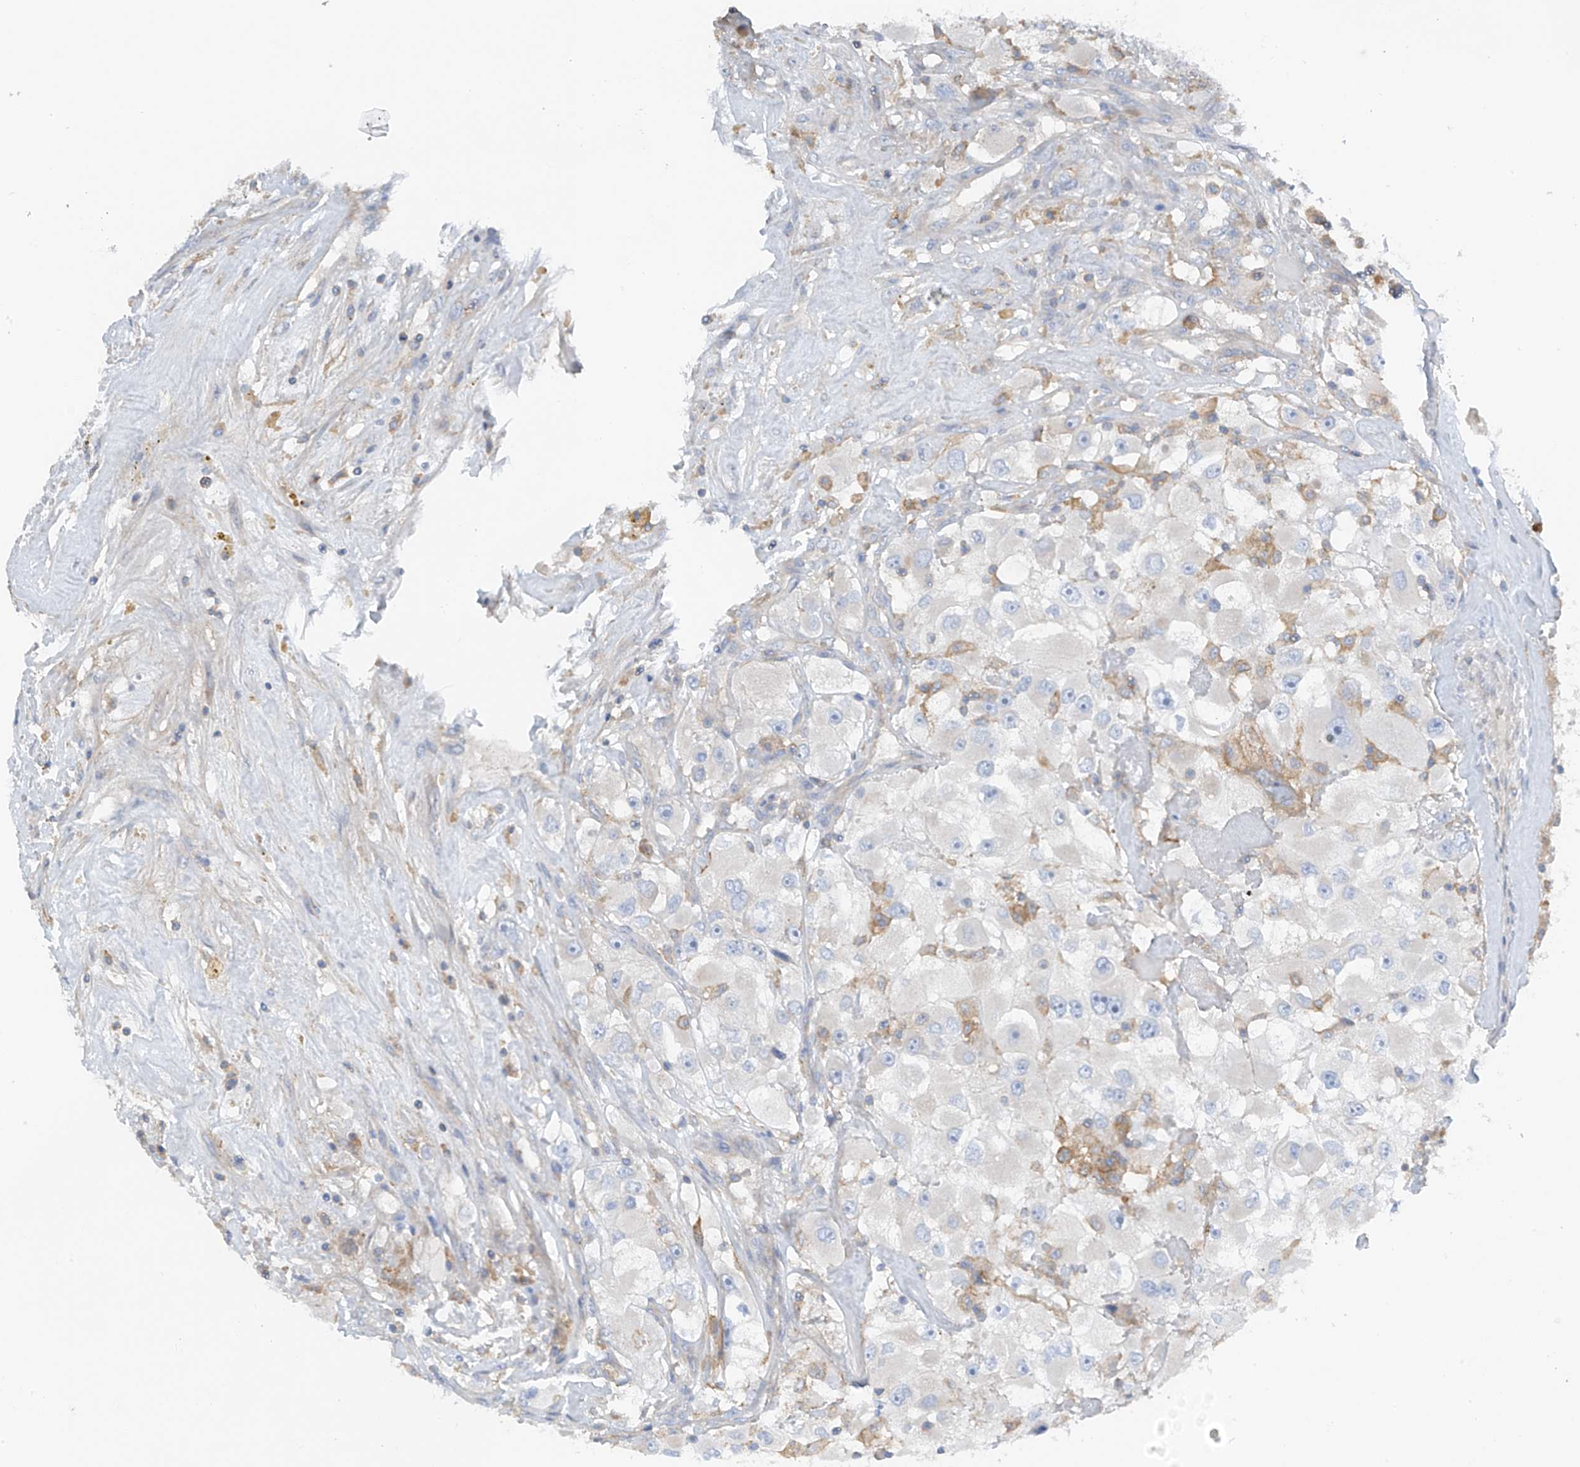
{"staining": {"intensity": "negative", "quantity": "none", "location": "none"}, "tissue": "renal cancer", "cell_type": "Tumor cells", "image_type": "cancer", "snomed": [{"axis": "morphology", "description": "Adenocarcinoma, NOS"}, {"axis": "topography", "description": "Kidney"}], "caption": "Protein analysis of renal adenocarcinoma shows no significant positivity in tumor cells. The staining was performed using DAB (3,3'-diaminobenzidine) to visualize the protein expression in brown, while the nuclei were stained in blue with hematoxylin (Magnification: 20x).", "gene": "NALCN", "patient": {"sex": "female", "age": 52}}